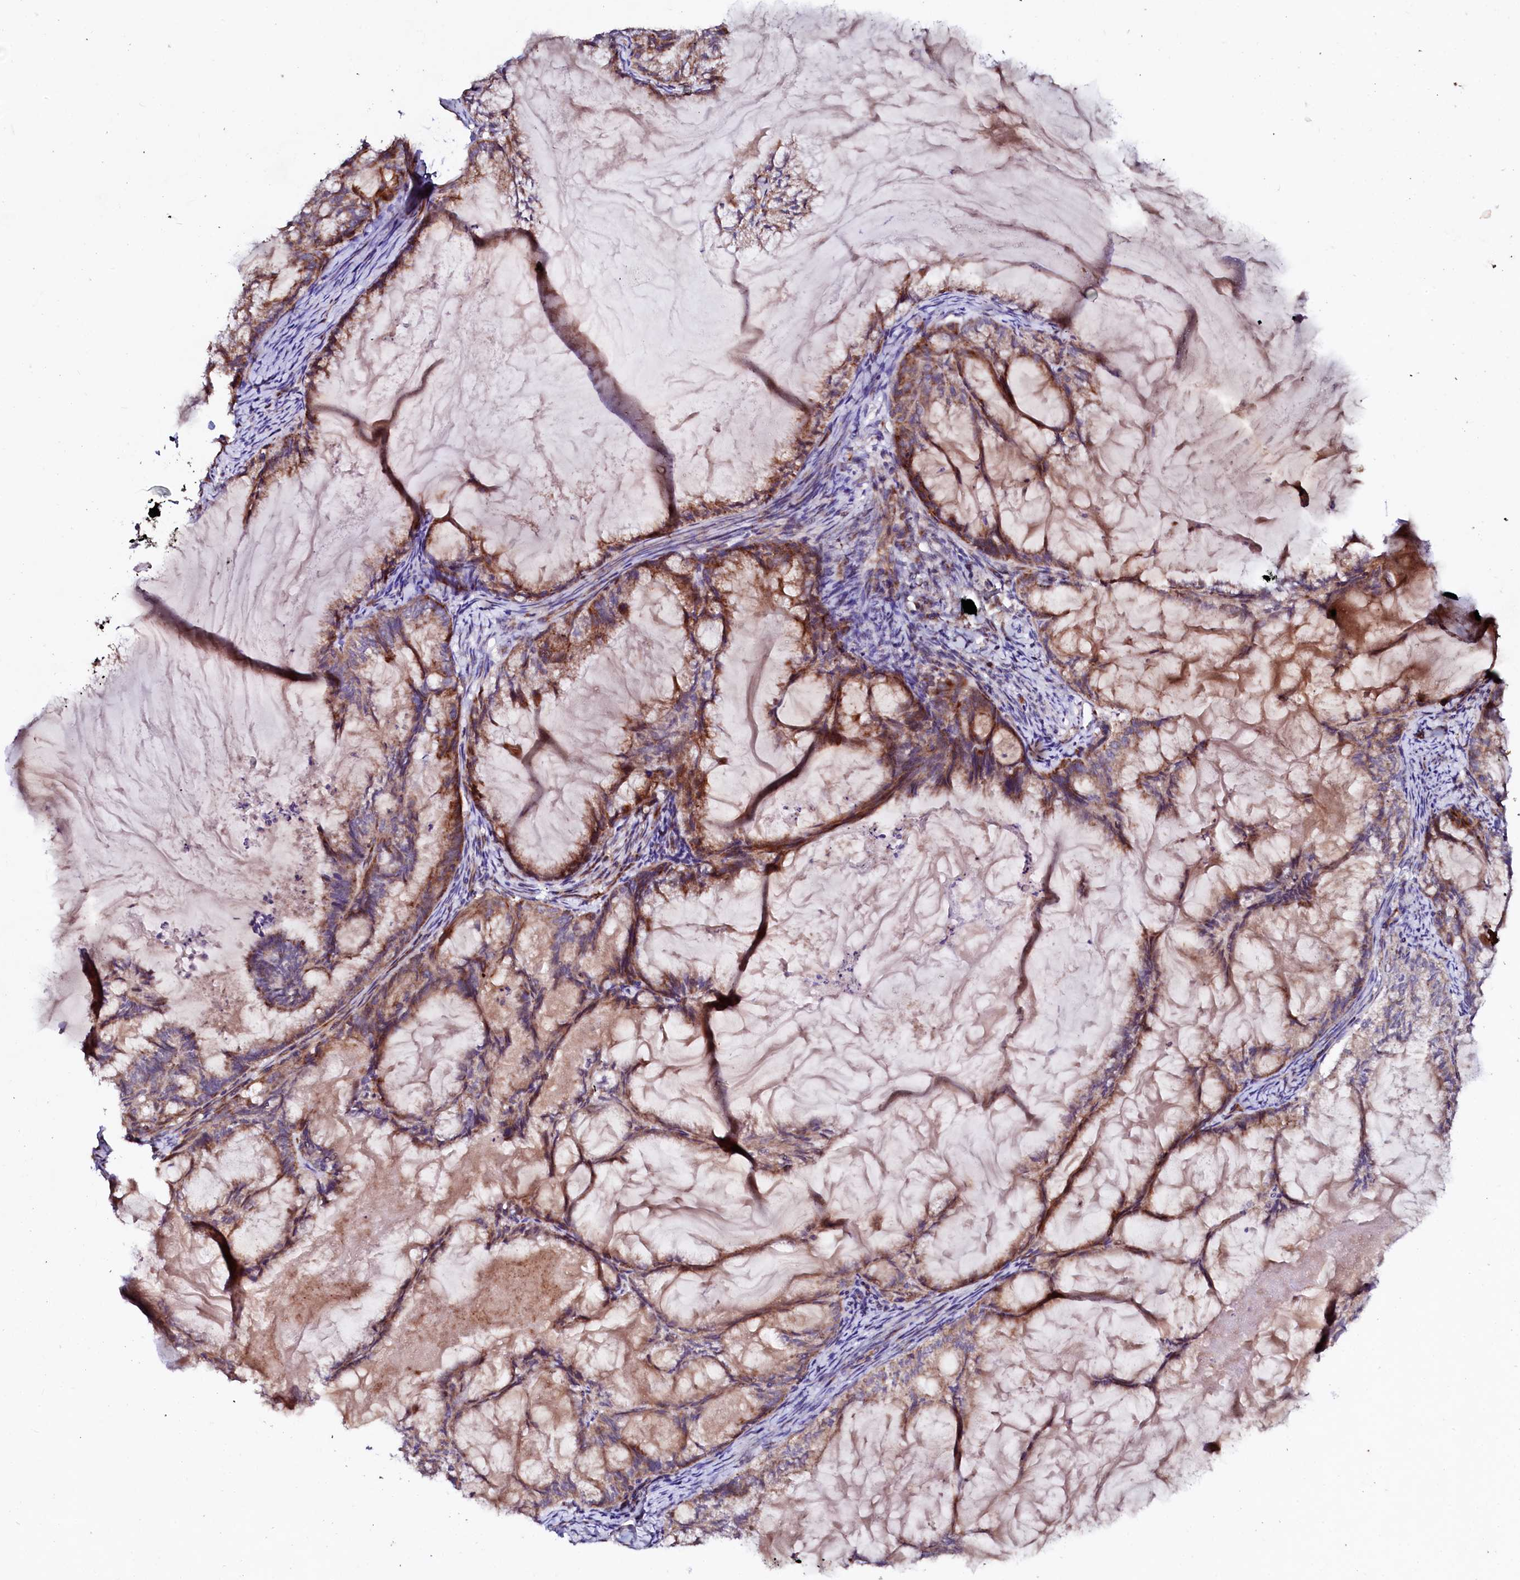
{"staining": {"intensity": "moderate", "quantity": "25%-75%", "location": "cytoplasmic/membranous"}, "tissue": "endometrial cancer", "cell_type": "Tumor cells", "image_type": "cancer", "snomed": [{"axis": "morphology", "description": "Adenocarcinoma, NOS"}, {"axis": "topography", "description": "Endometrium"}], "caption": "Adenocarcinoma (endometrial) tissue displays moderate cytoplasmic/membranous expression in about 25%-75% of tumor cells, visualized by immunohistochemistry. (DAB (3,3'-diaminobenzidine) = brown stain, brightfield microscopy at high magnification).", "gene": "UBE3C", "patient": {"sex": "female", "age": 86}}